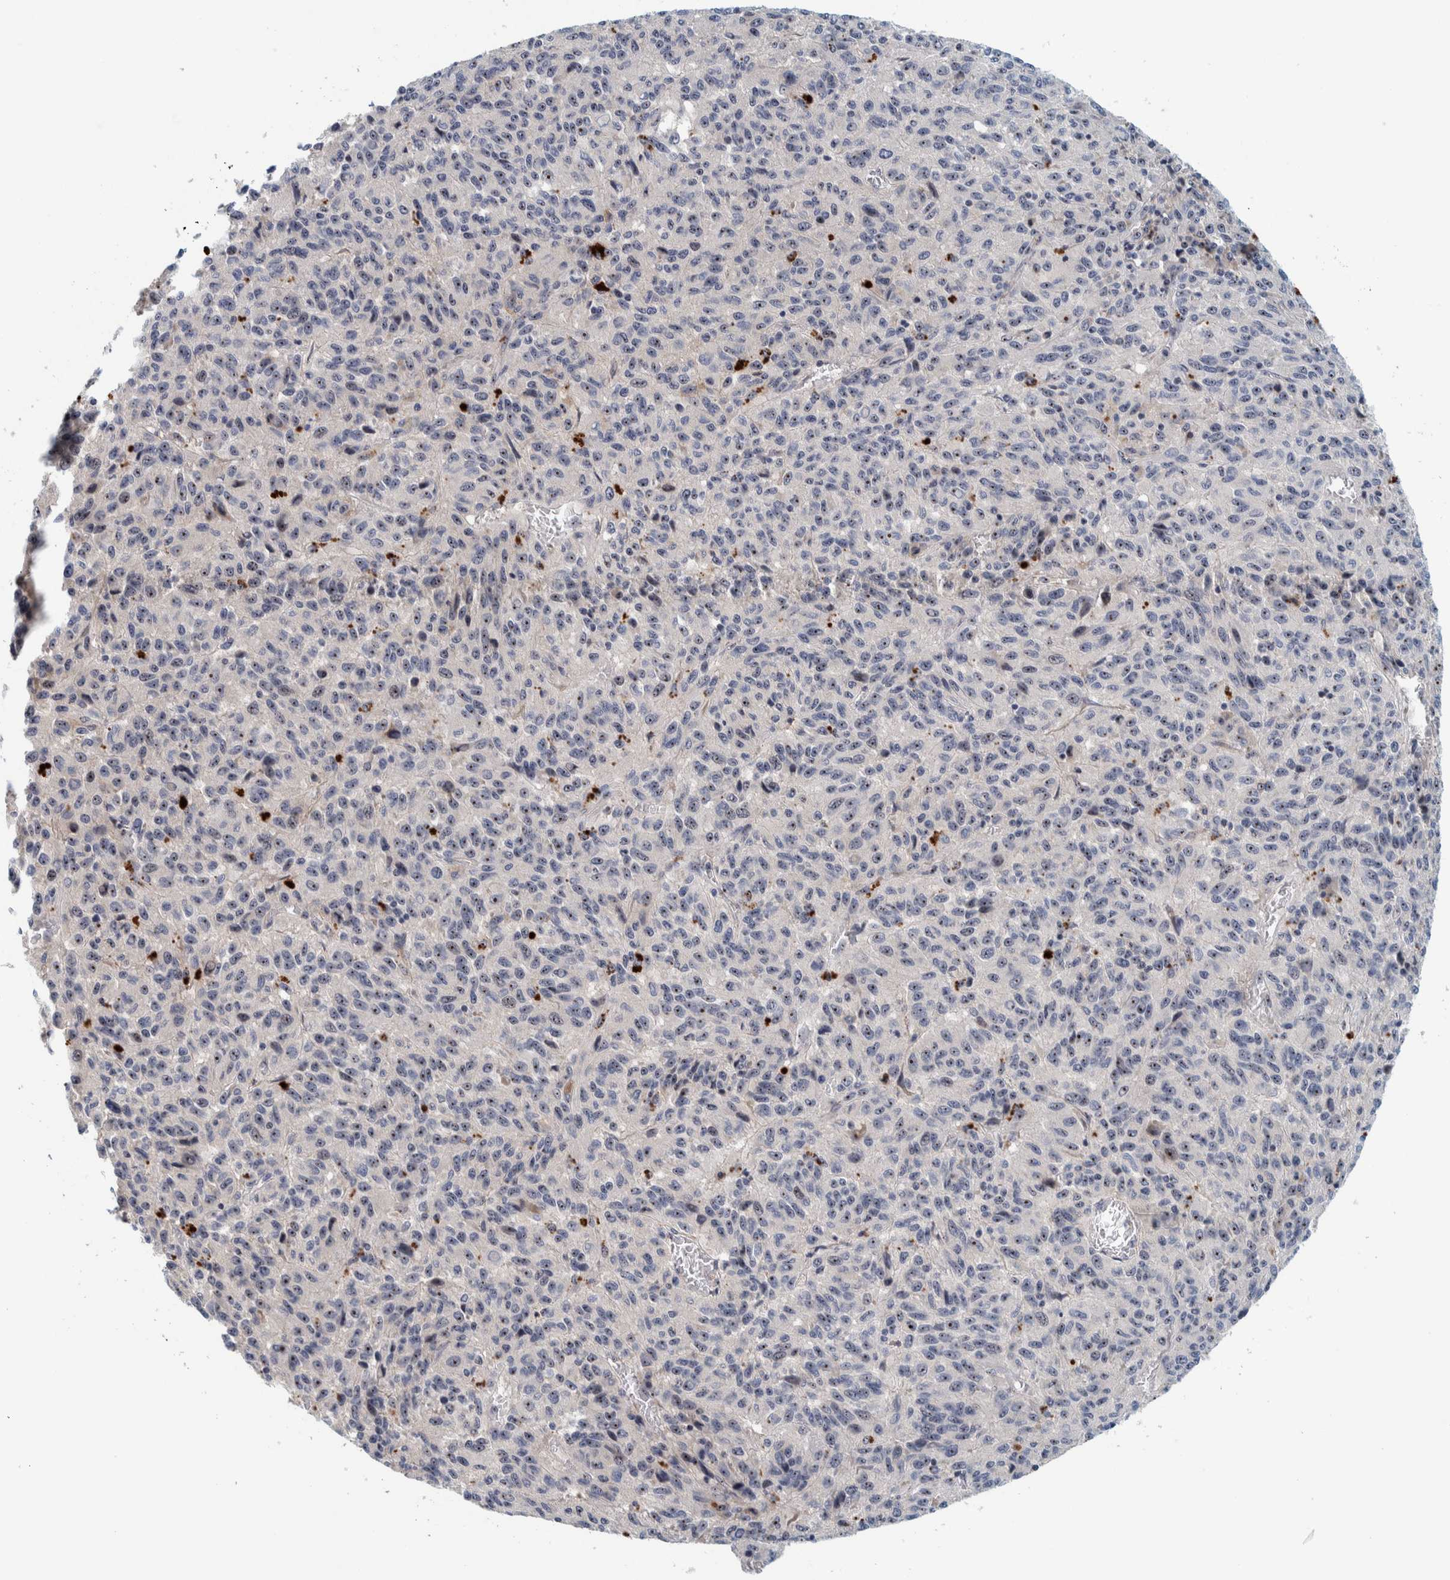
{"staining": {"intensity": "moderate", "quantity": "25%-75%", "location": "nuclear"}, "tissue": "melanoma", "cell_type": "Tumor cells", "image_type": "cancer", "snomed": [{"axis": "morphology", "description": "Malignant melanoma, Metastatic site"}, {"axis": "topography", "description": "Lung"}], "caption": "Tumor cells show medium levels of moderate nuclear positivity in about 25%-75% of cells in malignant melanoma (metastatic site). (DAB (3,3'-diaminobenzidine) IHC with brightfield microscopy, high magnification).", "gene": "NOL11", "patient": {"sex": "male", "age": 64}}